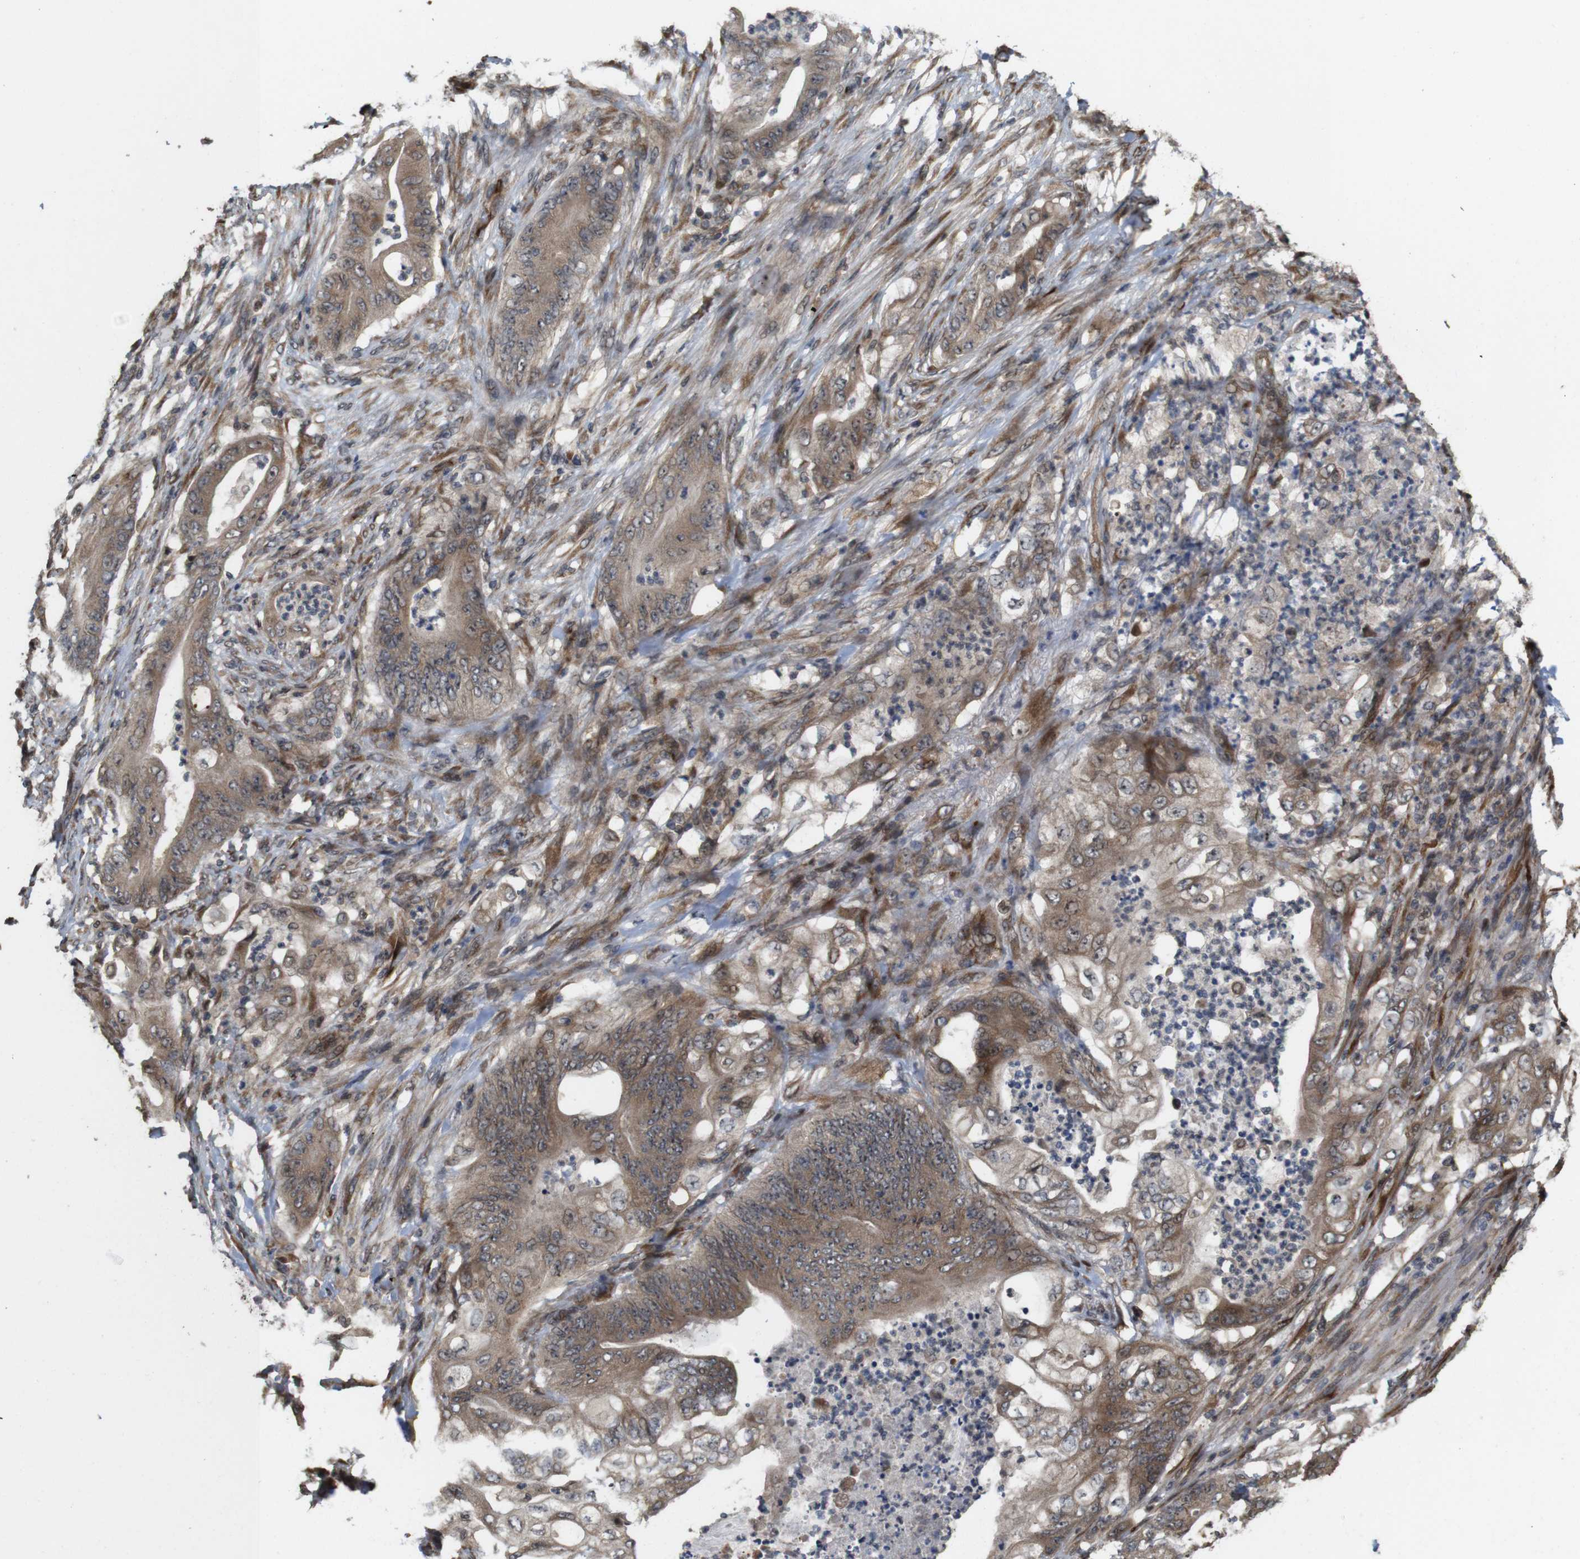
{"staining": {"intensity": "moderate", "quantity": ">75%", "location": "cytoplasmic/membranous"}, "tissue": "stomach cancer", "cell_type": "Tumor cells", "image_type": "cancer", "snomed": [{"axis": "morphology", "description": "Adenocarcinoma, NOS"}, {"axis": "topography", "description": "Stomach"}], "caption": "A medium amount of moderate cytoplasmic/membranous positivity is appreciated in approximately >75% of tumor cells in stomach cancer (adenocarcinoma) tissue. (brown staining indicates protein expression, while blue staining denotes nuclei).", "gene": "EFCAB14", "patient": {"sex": "female", "age": 73}}